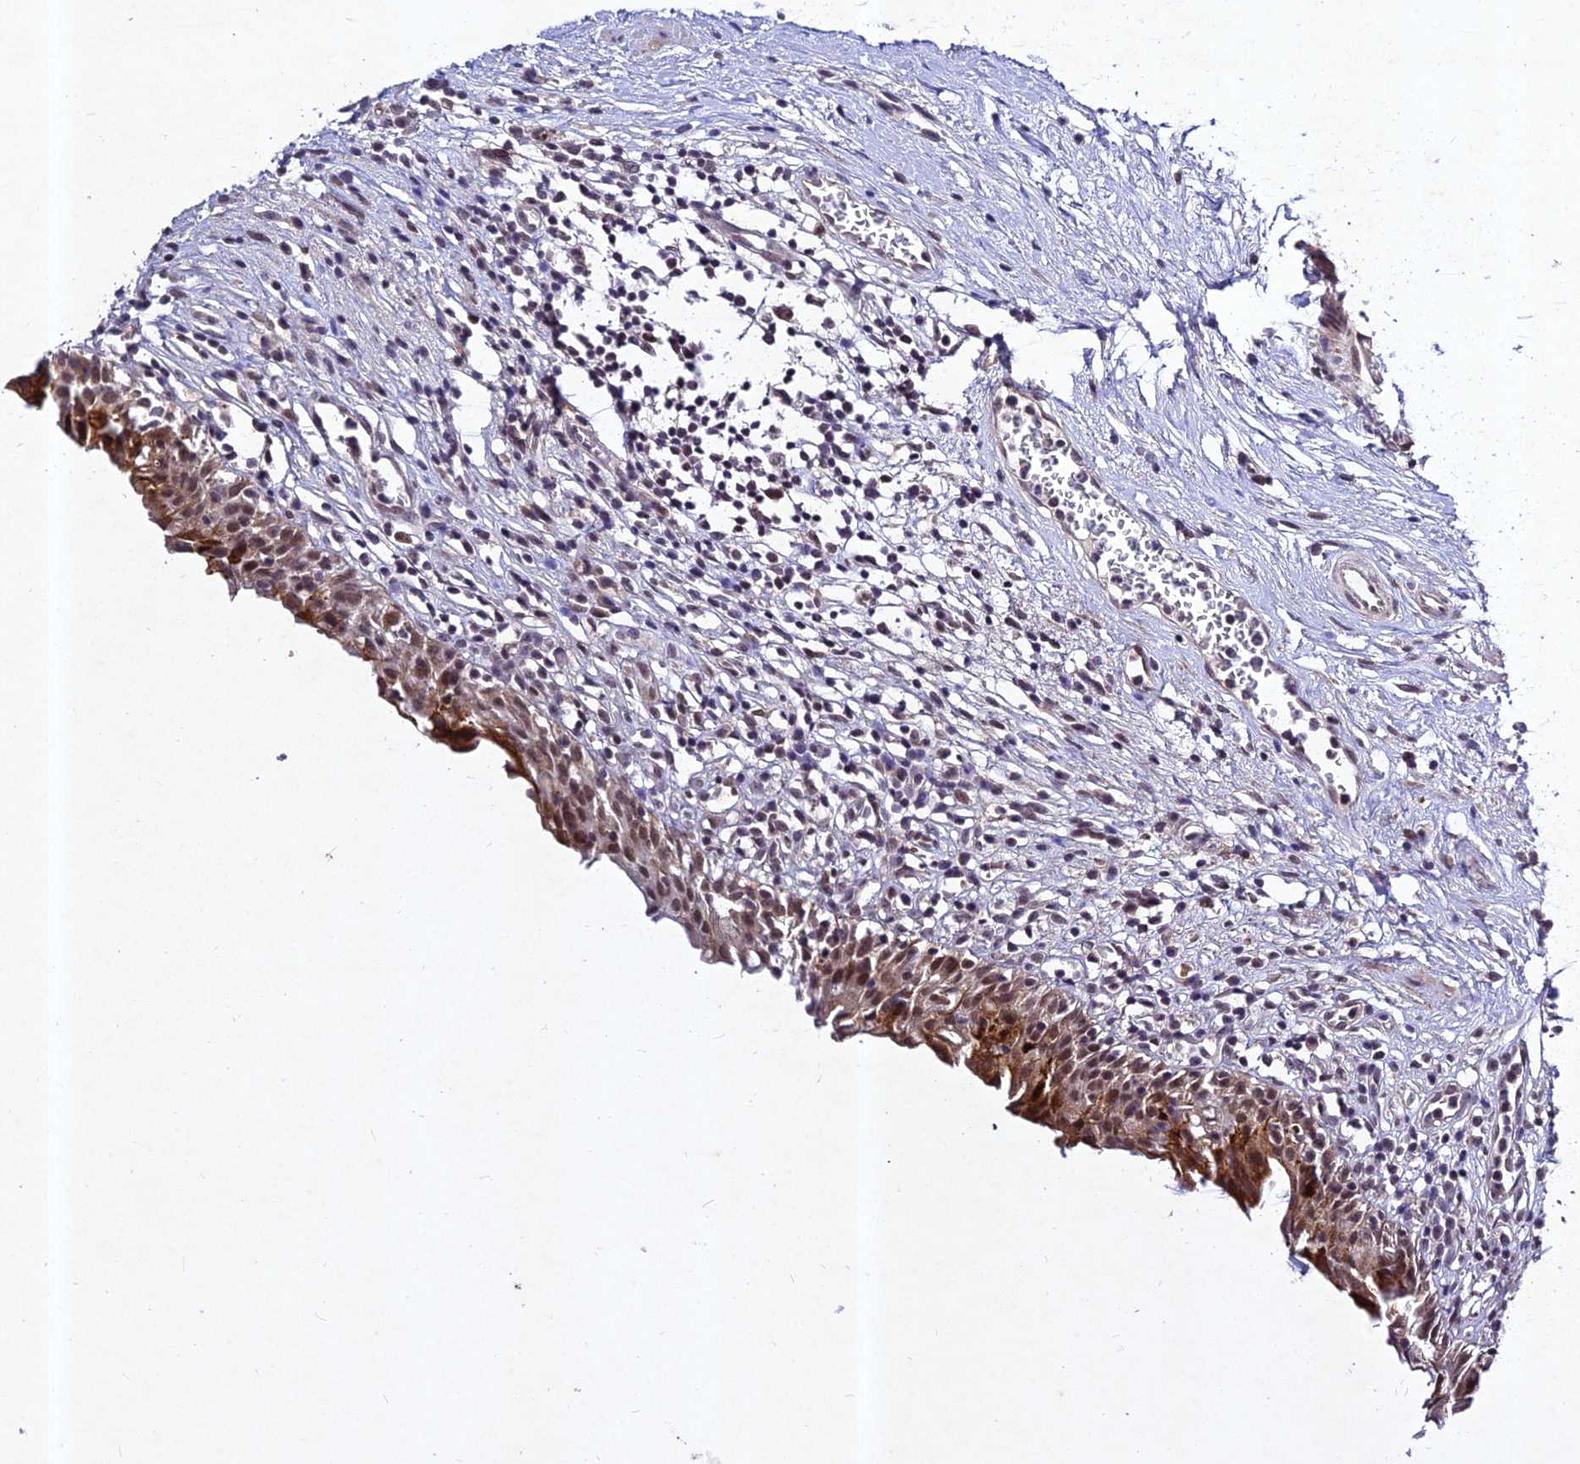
{"staining": {"intensity": "moderate", "quantity": ">75%", "location": "cytoplasmic/membranous,nuclear"}, "tissue": "urinary bladder", "cell_type": "Urothelial cells", "image_type": "normal", "snomed": [{"axis": "morphology", "description": "Normal tissue, NOS"}, {"axis": "morphology", "description": "Inflammation, NOS"}, {"axis": "topography", "description": "Urinary bladder"}], "caption": "This image displays immunohistochemistry staining of benign urinary bladder, with medium moderate cytoplasmic/membranous,nuclear staining in approximately >75% of urothelial cells.", "gene": "RAVER1", "patient": {"sex": "male", "age": 63}}